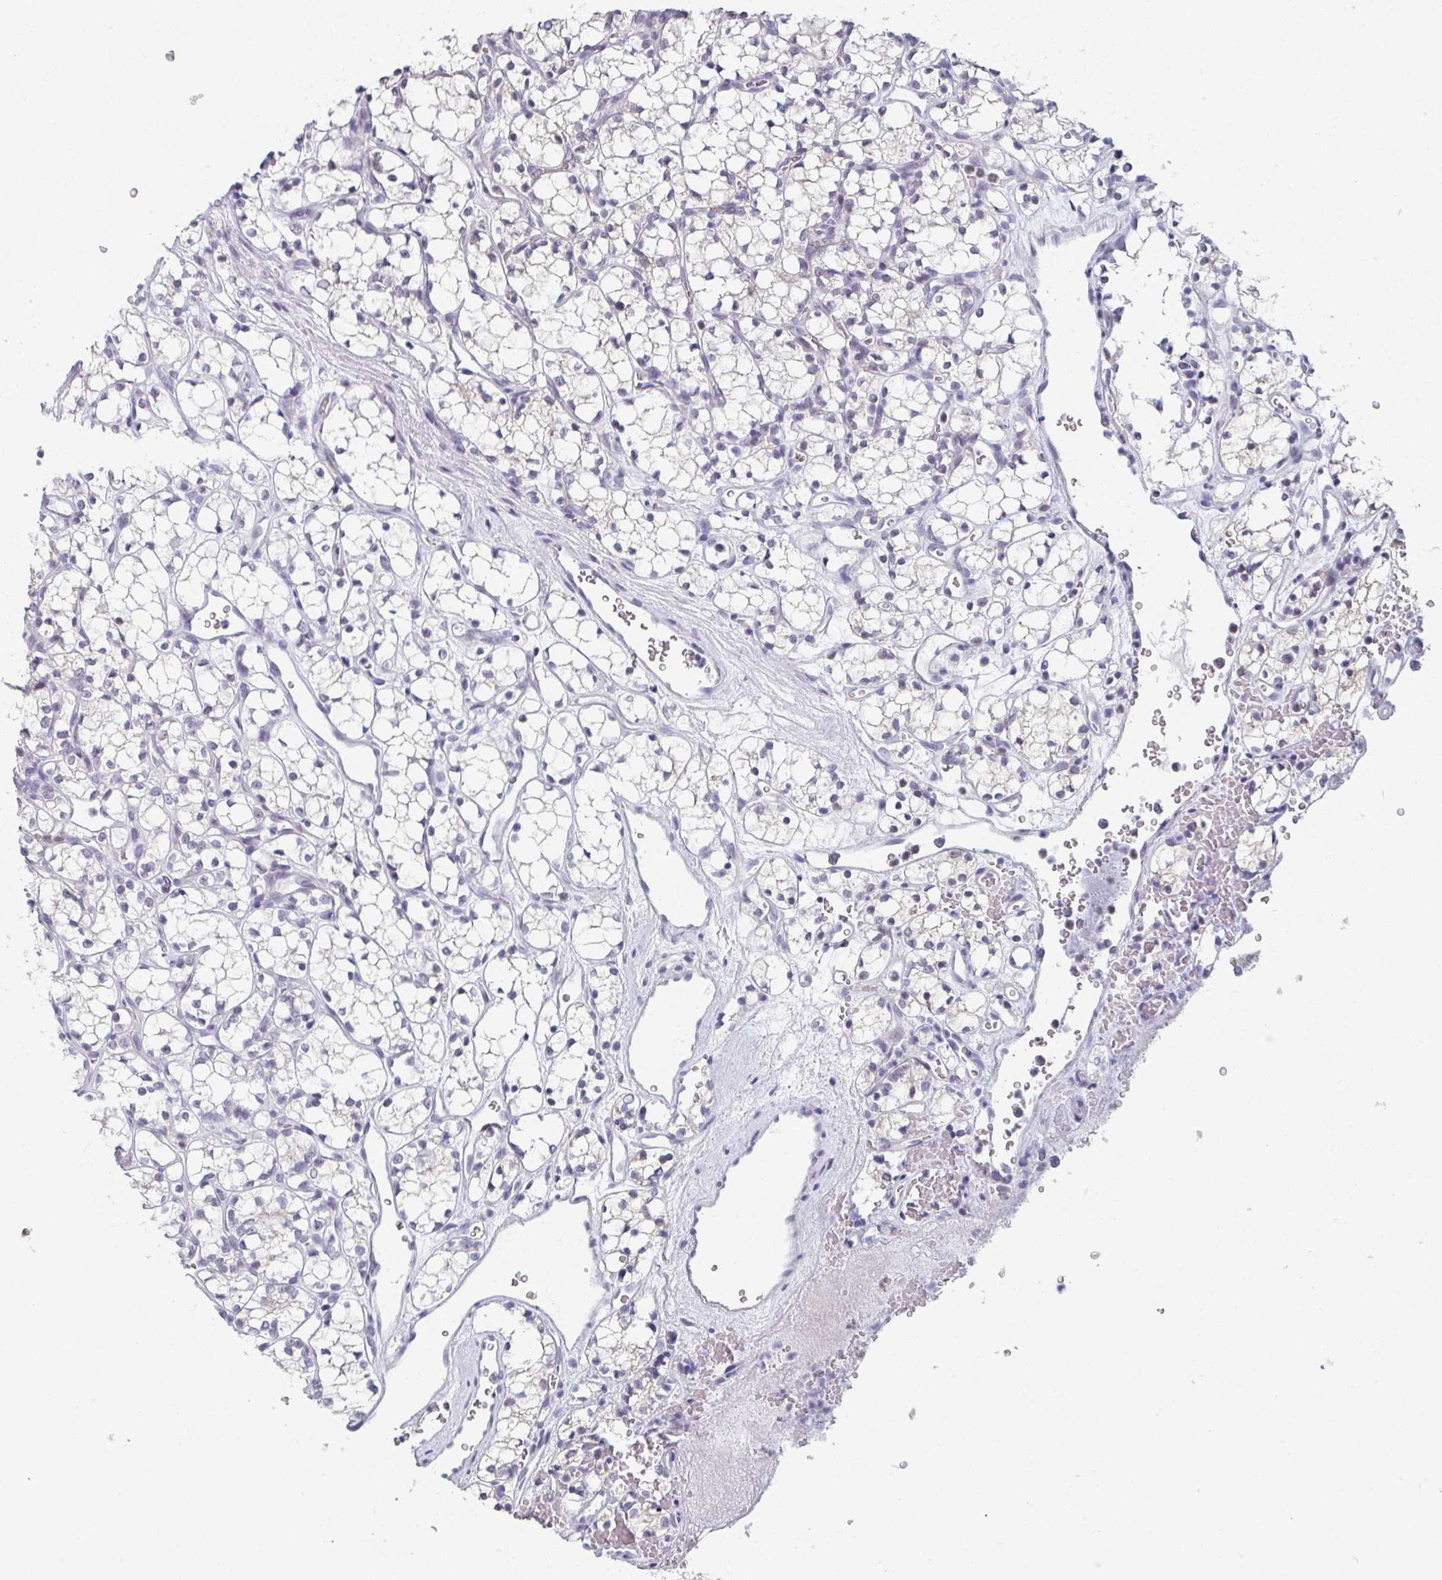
{"staining": {"intensity": "negative", "quantity": "none", "location": "none"}, "tissue": "renal cancer", "cell_type": "Tumor cells", "image_type": "cancer", "snomed": [{"axis": "morphology", "description": "Adenocarcinoma, NOS"}, {"axis": "topography", "description": "Kidney"}], "caption": "This is an immunohistochemistry (IHC) photomicrograph of renal cancer. There is no positivity in tumor cells.", "gene": "PYCR3", "patient": {"sex": "female", "age": 69}}